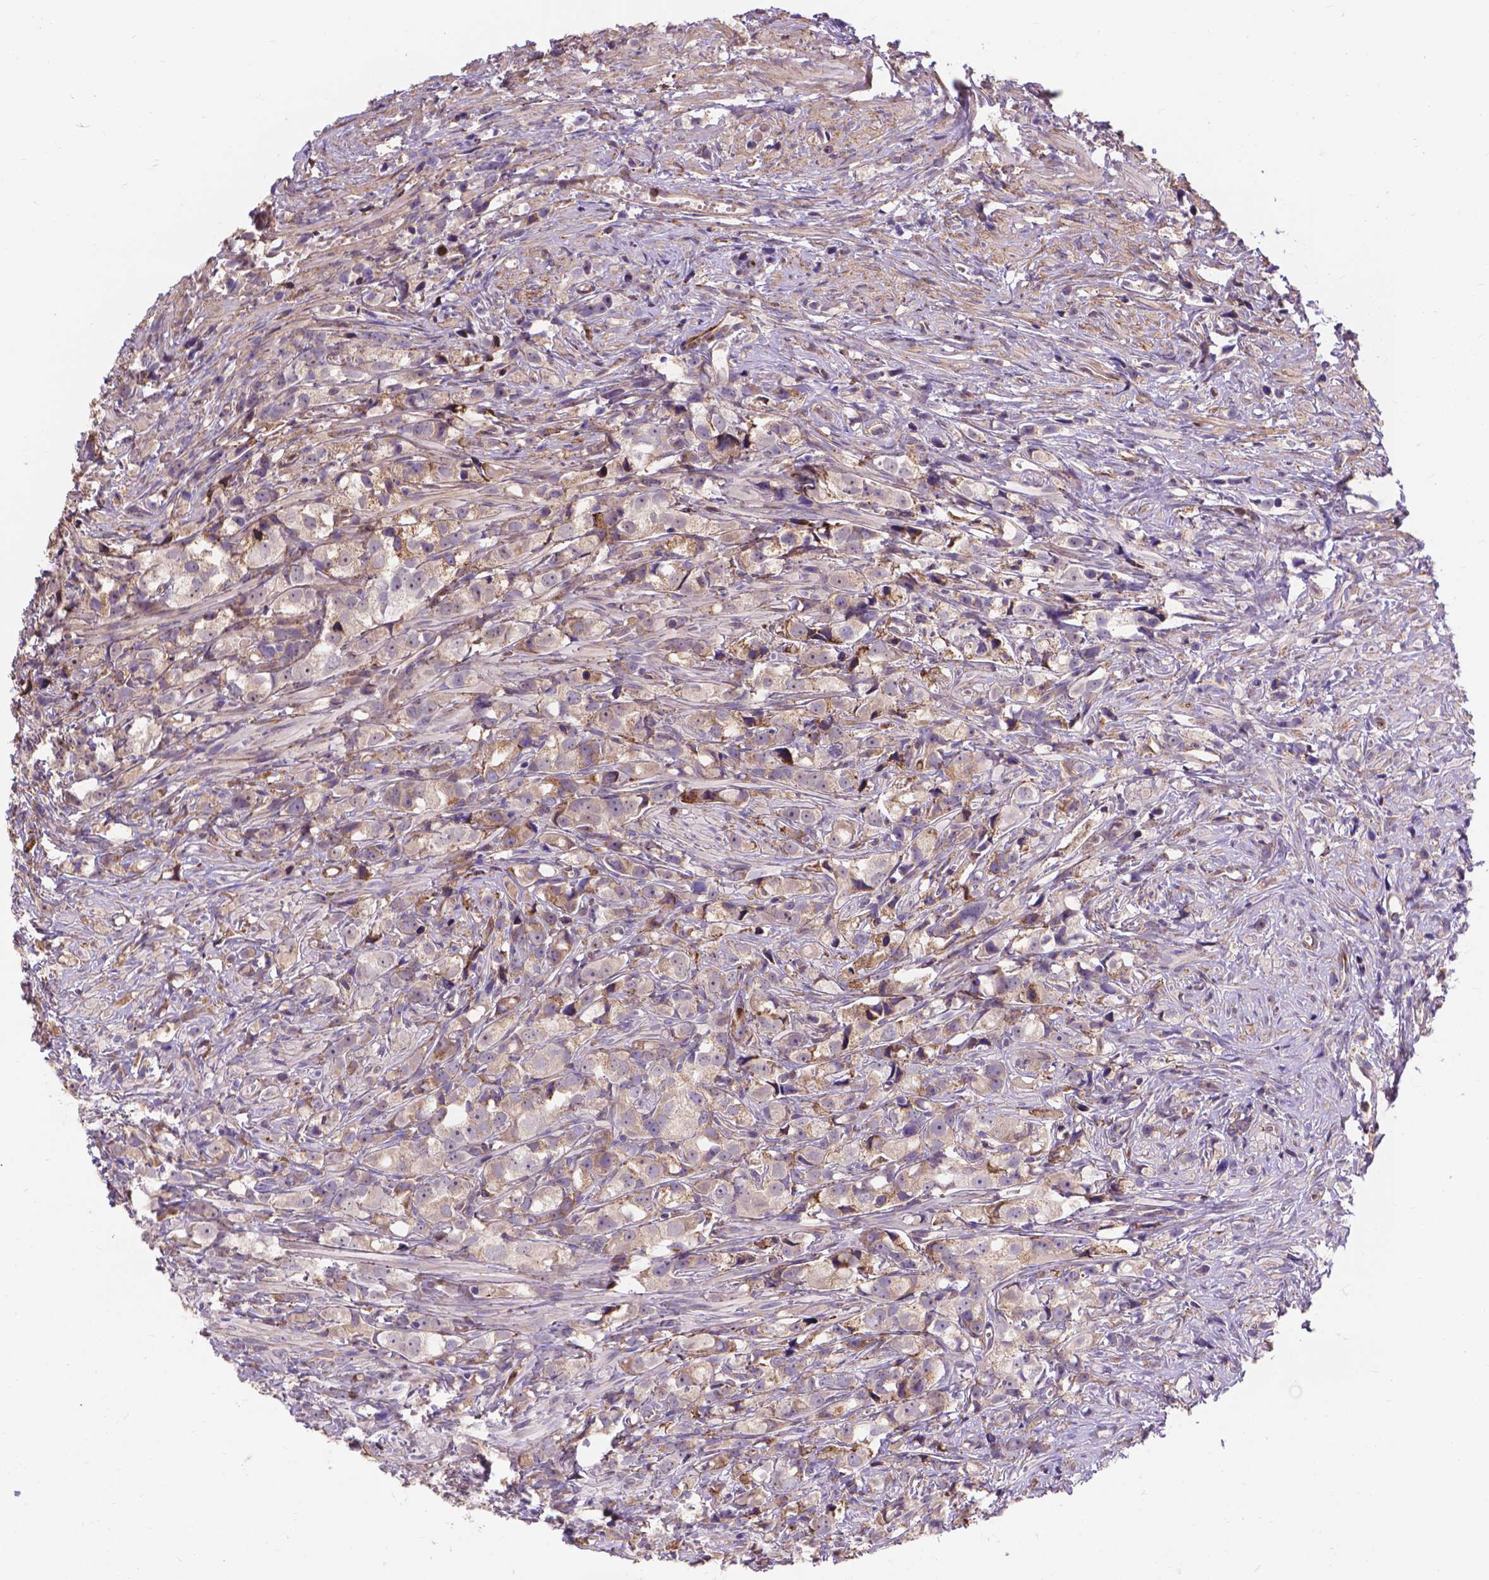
{"staining": {"intensity": "moderate", "quantity": "25%-75%", "location": "cytoplasmic/membranous"}, "tissue": "prostate cancer", "cell_type": "Tumor cells", "image_type": "cancer", "snomed": [{"axis": "morphology", "description": "Adenocarcinoma, High grade"}, {"axis": "topography", "description": "Prostate"}], "caption": "Protein analysis of prostate cancer (adenocarcinoma (high-grade)) tissue shows moderate cytoplasmic/membranous staining in about 25%-75% of tumor cells.", "gene": "IPO11", "patient": {"sex": "male", "age": 75}}